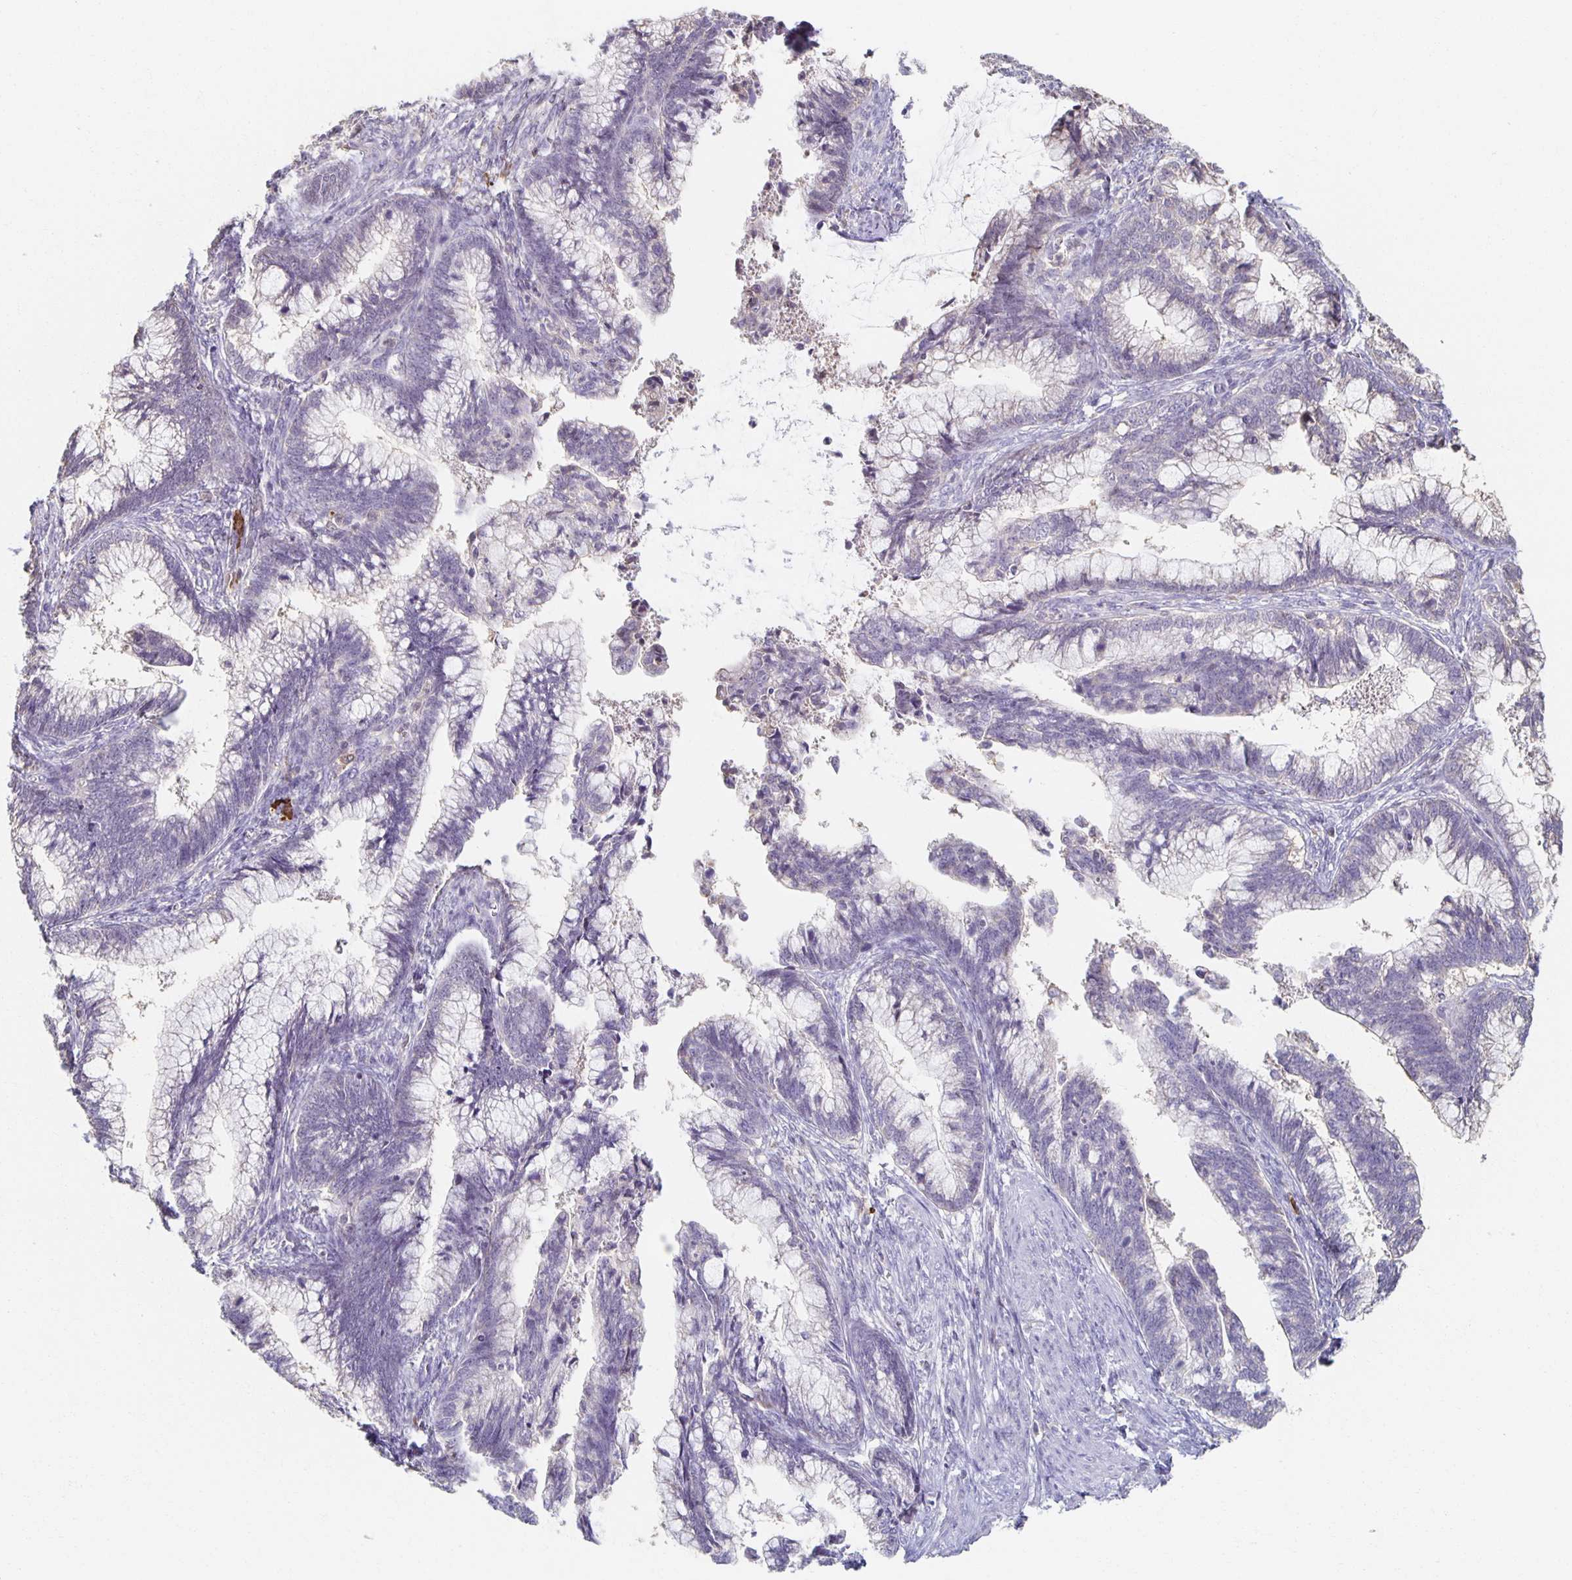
{"staining": {"intensity": "negative", "quantity": "none", "location": "none"}, "tissue": "cervical cancer", "cell_type": "Tumor cells", "image_type": "cancer", "snomed": [{"axis": "morphology", "description": "Adenocarcinoma, NOS"}, {"axis": "topography", "description": "Cervix"}], "caption": "A histopathology image of cervical cancer stained for a protein reveals no brown staining in tumor cells.", "gene": "ZNF692", "patient": {"sex": "female", "age": 44}}